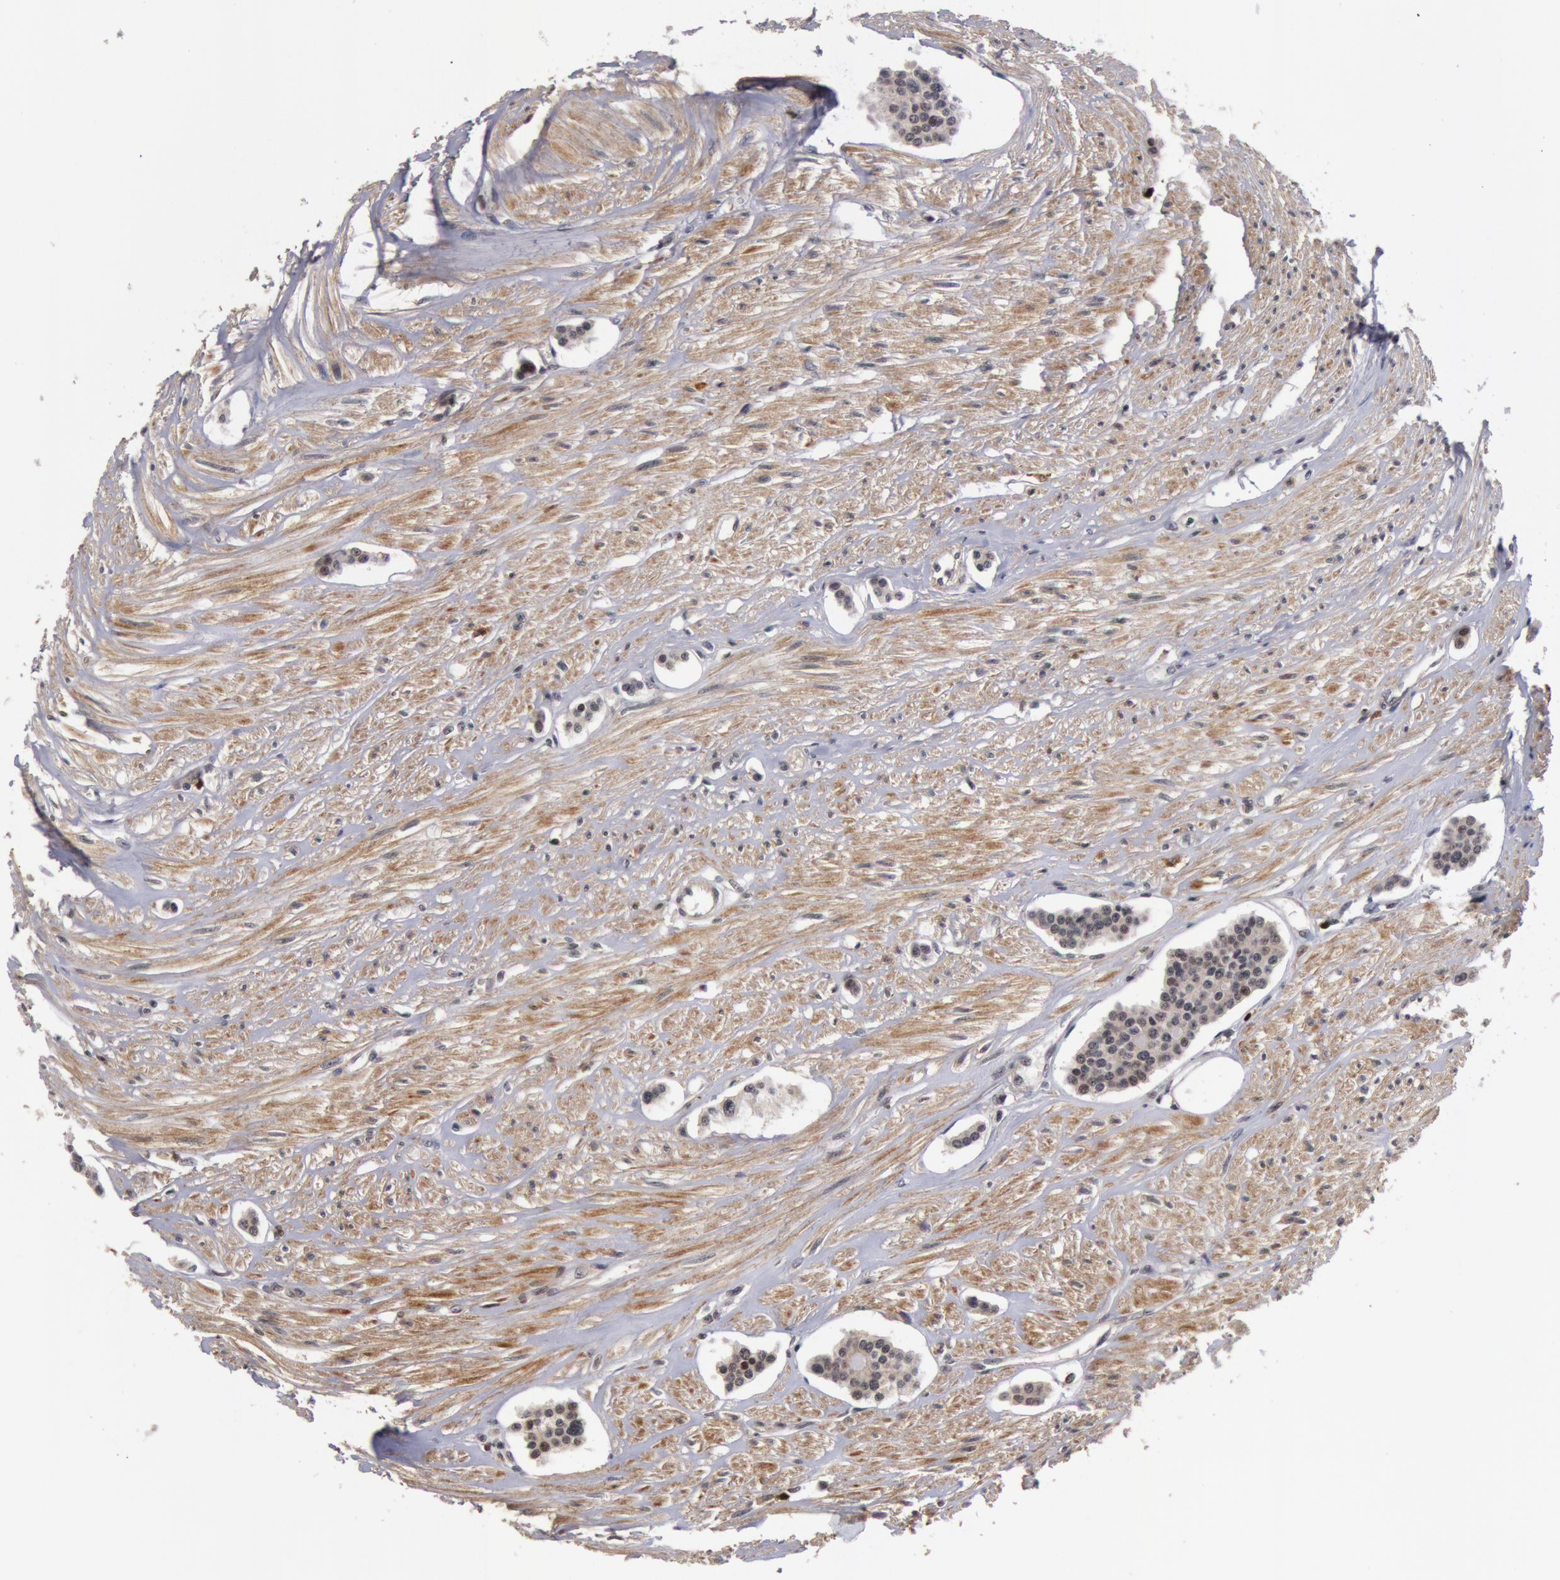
{"staining": {"intensity": "weak", "quantity": "<25%", "location": "nuclear"}, "tissue": "carcinoid", "cell_type": "Tumor cells", "image_type": "cancer", "snomed": [{"axis": "morphology", "description": "Carcinoid, malignant, NOS"}, {"axis": "topography", "description": "Small intestine"}], "caption": "IHC photomicrograph of neoplastic tissue: human malignant carcinoid stained with DAB shows no significant protein staining in tumor cells.", "gene": "ZNF350", "patient": {"sex": "male", "age": 60}}